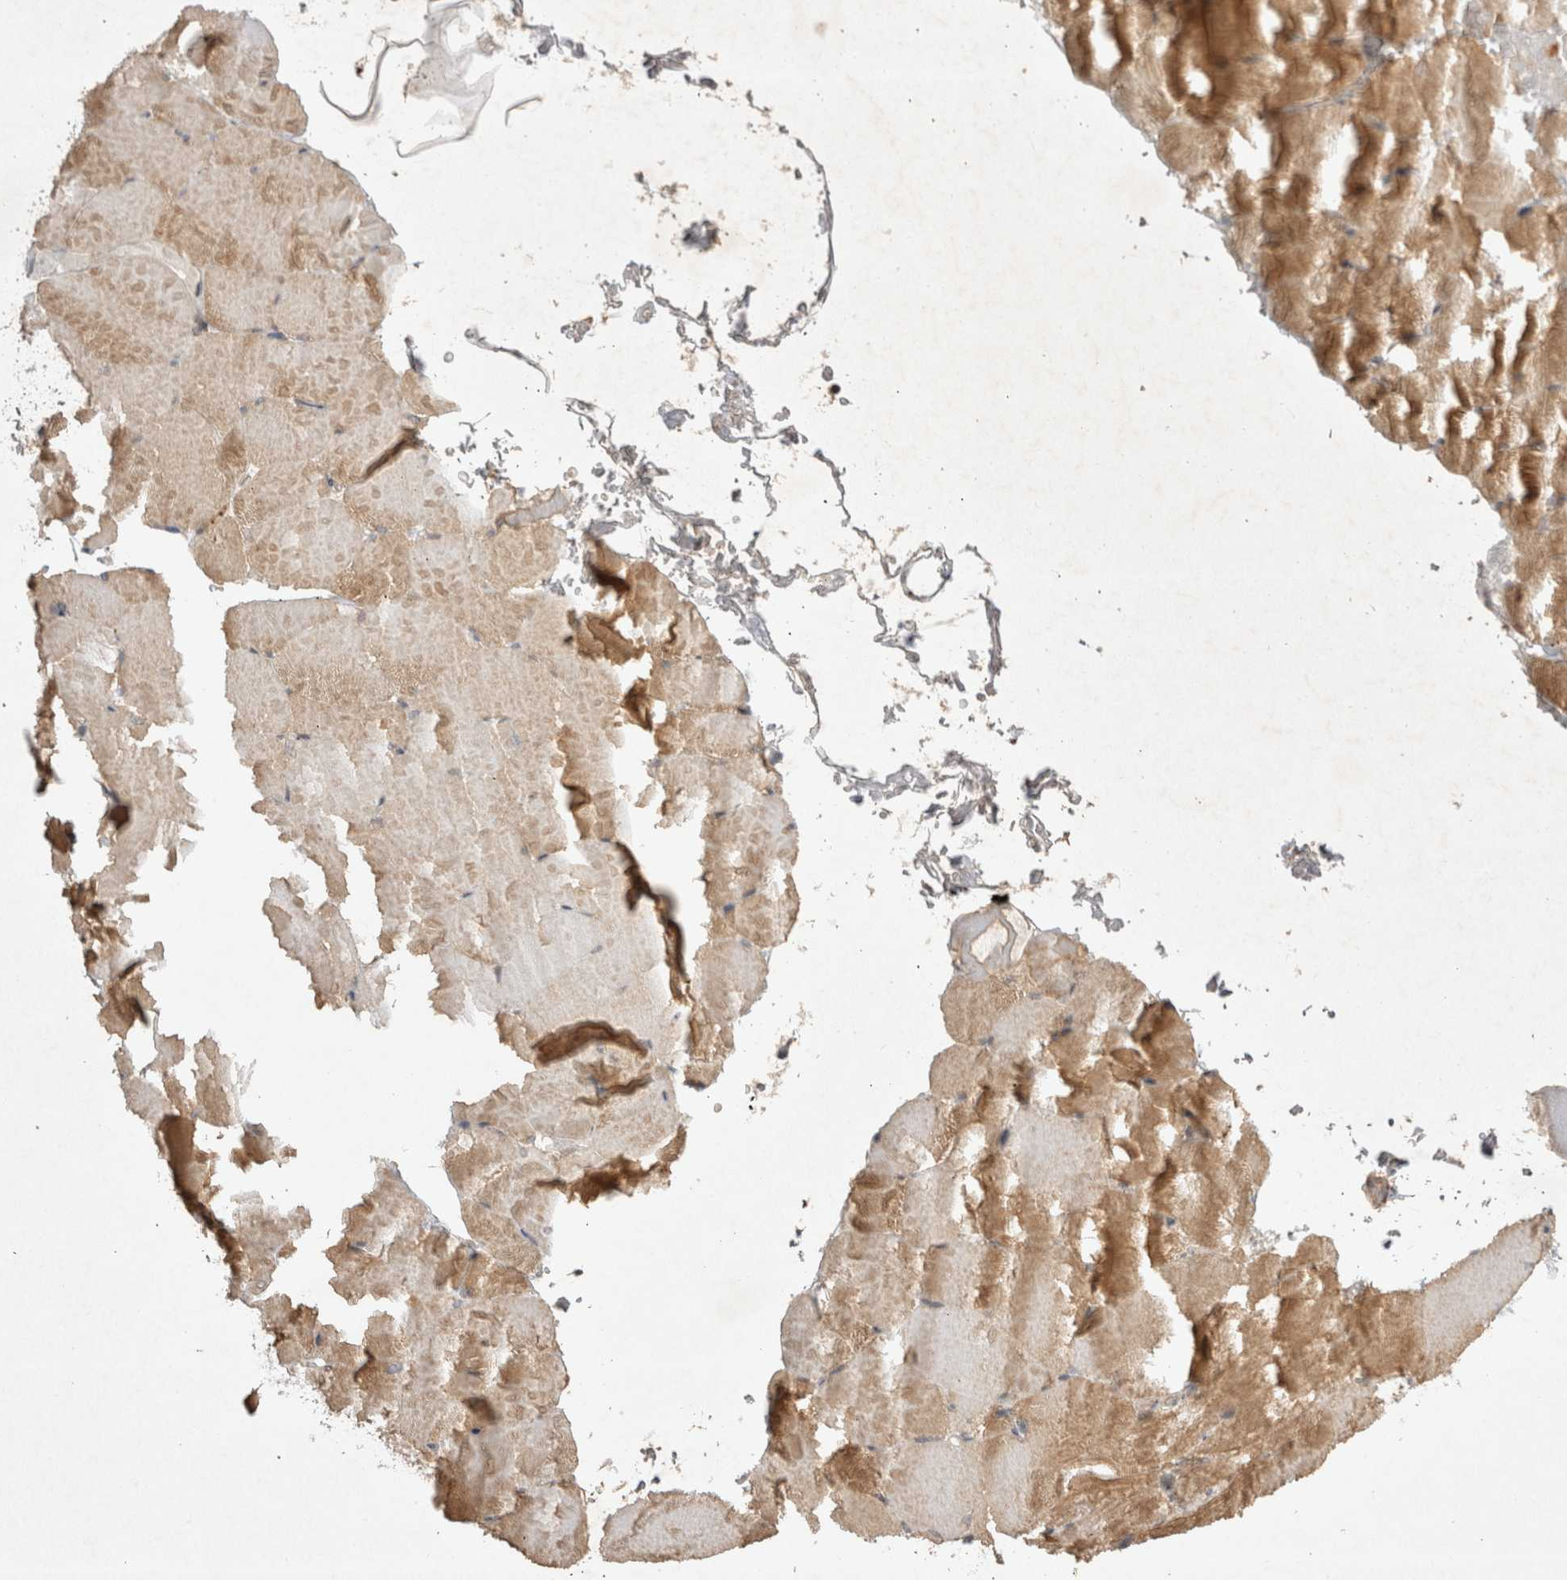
{"staining": {"intensity": "moderate", "quantity": ">75%", "location": "cytoplasmic/membranous"}, "tissue": "skeletal muscle", "cell_type": "Myocytes", "image_type": "normal", "snomed": [{"axis": "morphology", "description": "Normal tissue, NOS"}, {"axis": "topography", "description": "Skeletal muscle"}, {"axis": "topography", "description": "Parathyroid gland"}], "caption": "Protein staining of unremarkable skeletal muscle displays moderate cytoplasmic/membranous positivity in approximately >75% of myocytes.", "gene": "EIF2AK1", "patient": {"sex": "female", "age": 37}}